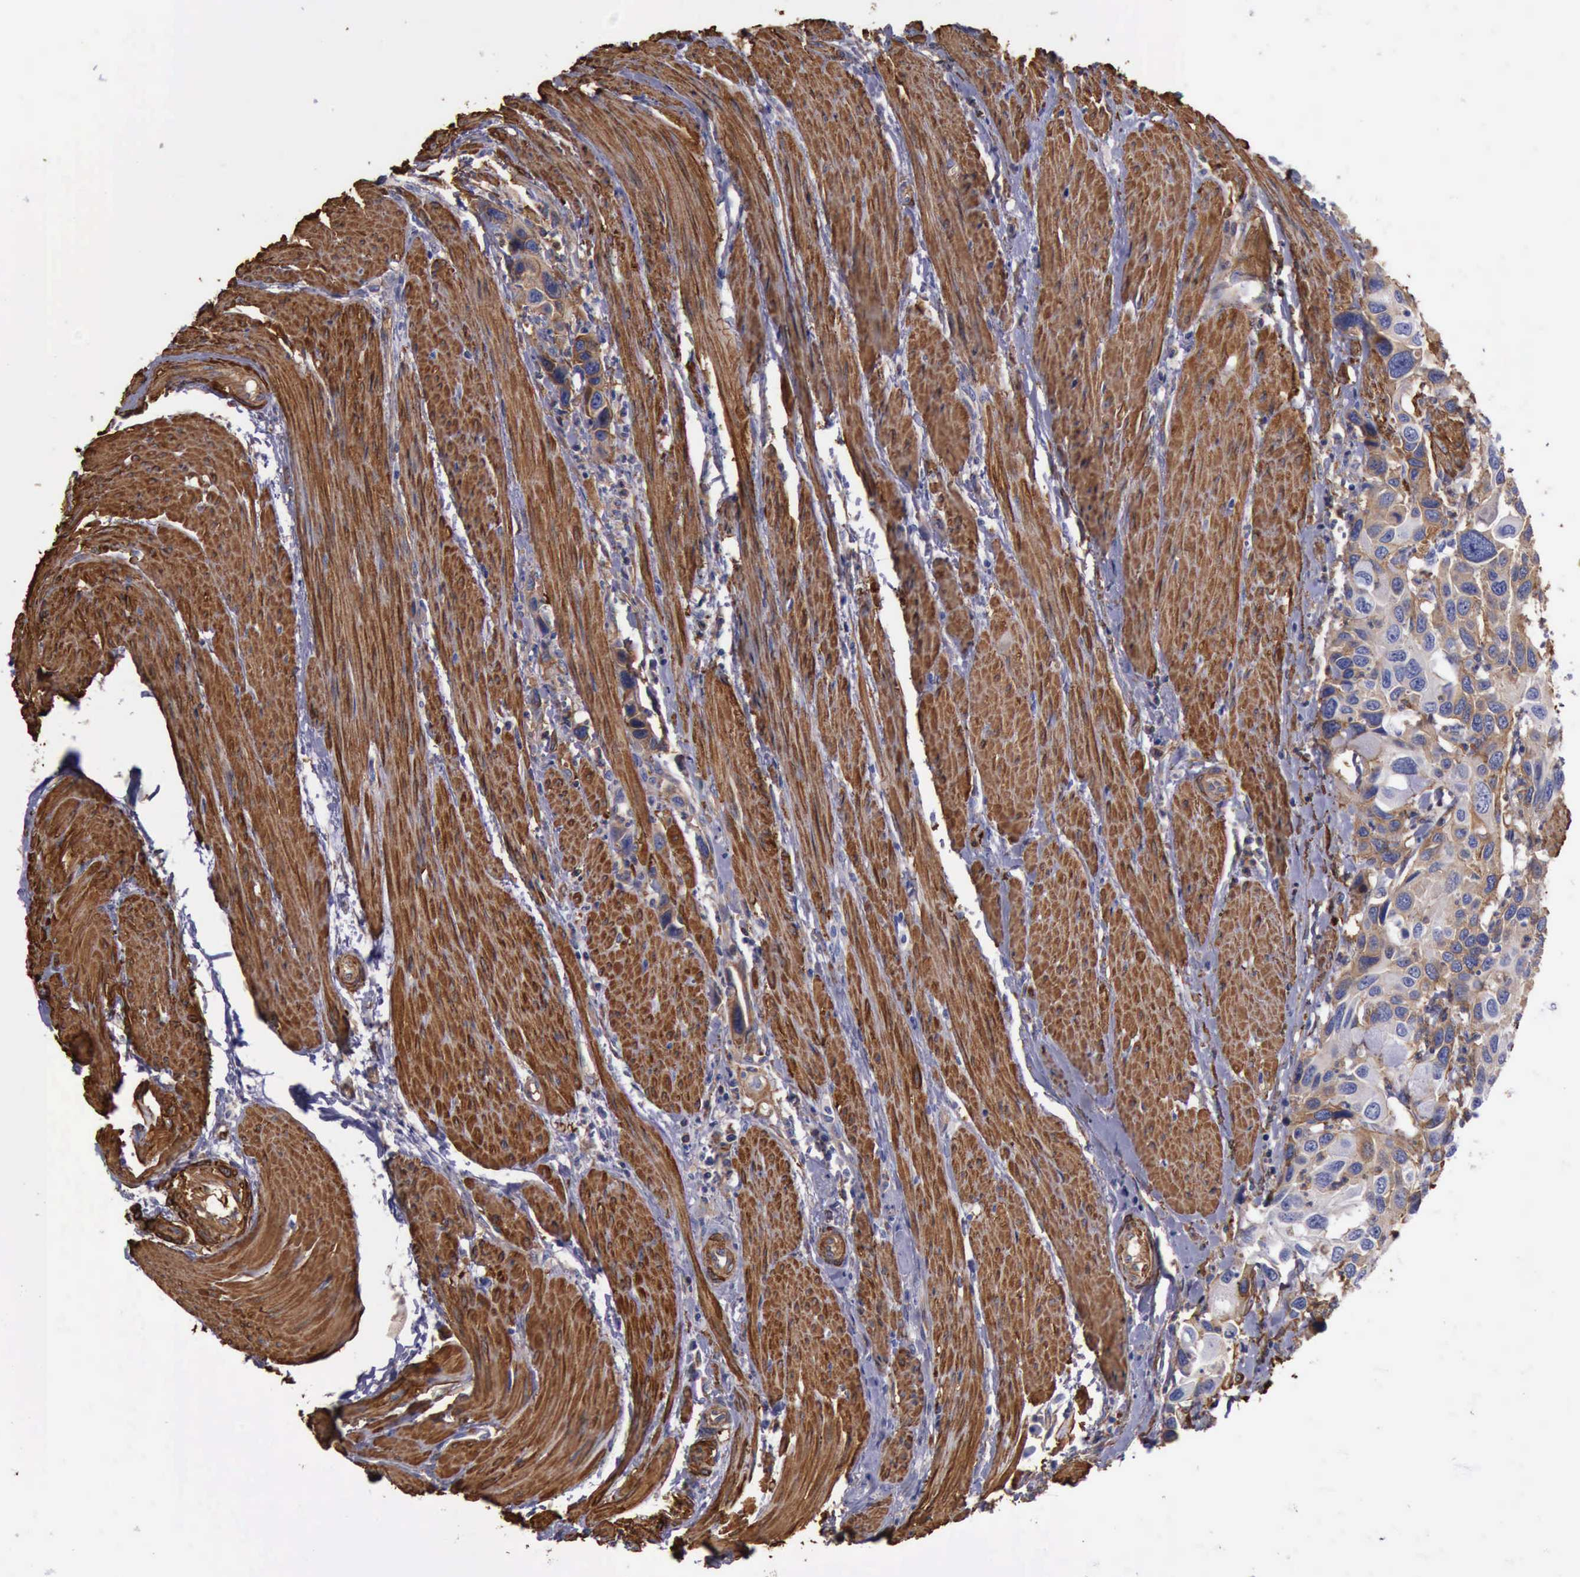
{"staining": {"intensity": "moderate", "quantity": "25%-75%", "location": "cytoplasmic/membranous"}, "tissue": "urothelial cancer", "cell_type": "Tumor cells", "image_type": "cancer", "snomed": [{"axis": "morphology", "description": "Urothelial carcinoma, High grade"}, {"axis": "topography", "description": "Urinary bladder"}], "caption": "High-grade urothelial carcinoma stained for a protein (brown) shows moderate cytoplasmic/membranous positive positivity in about 25%-75% of tumor cells.", "gene": "FLNA", "patient": {"sex": "male", "age": 66}}